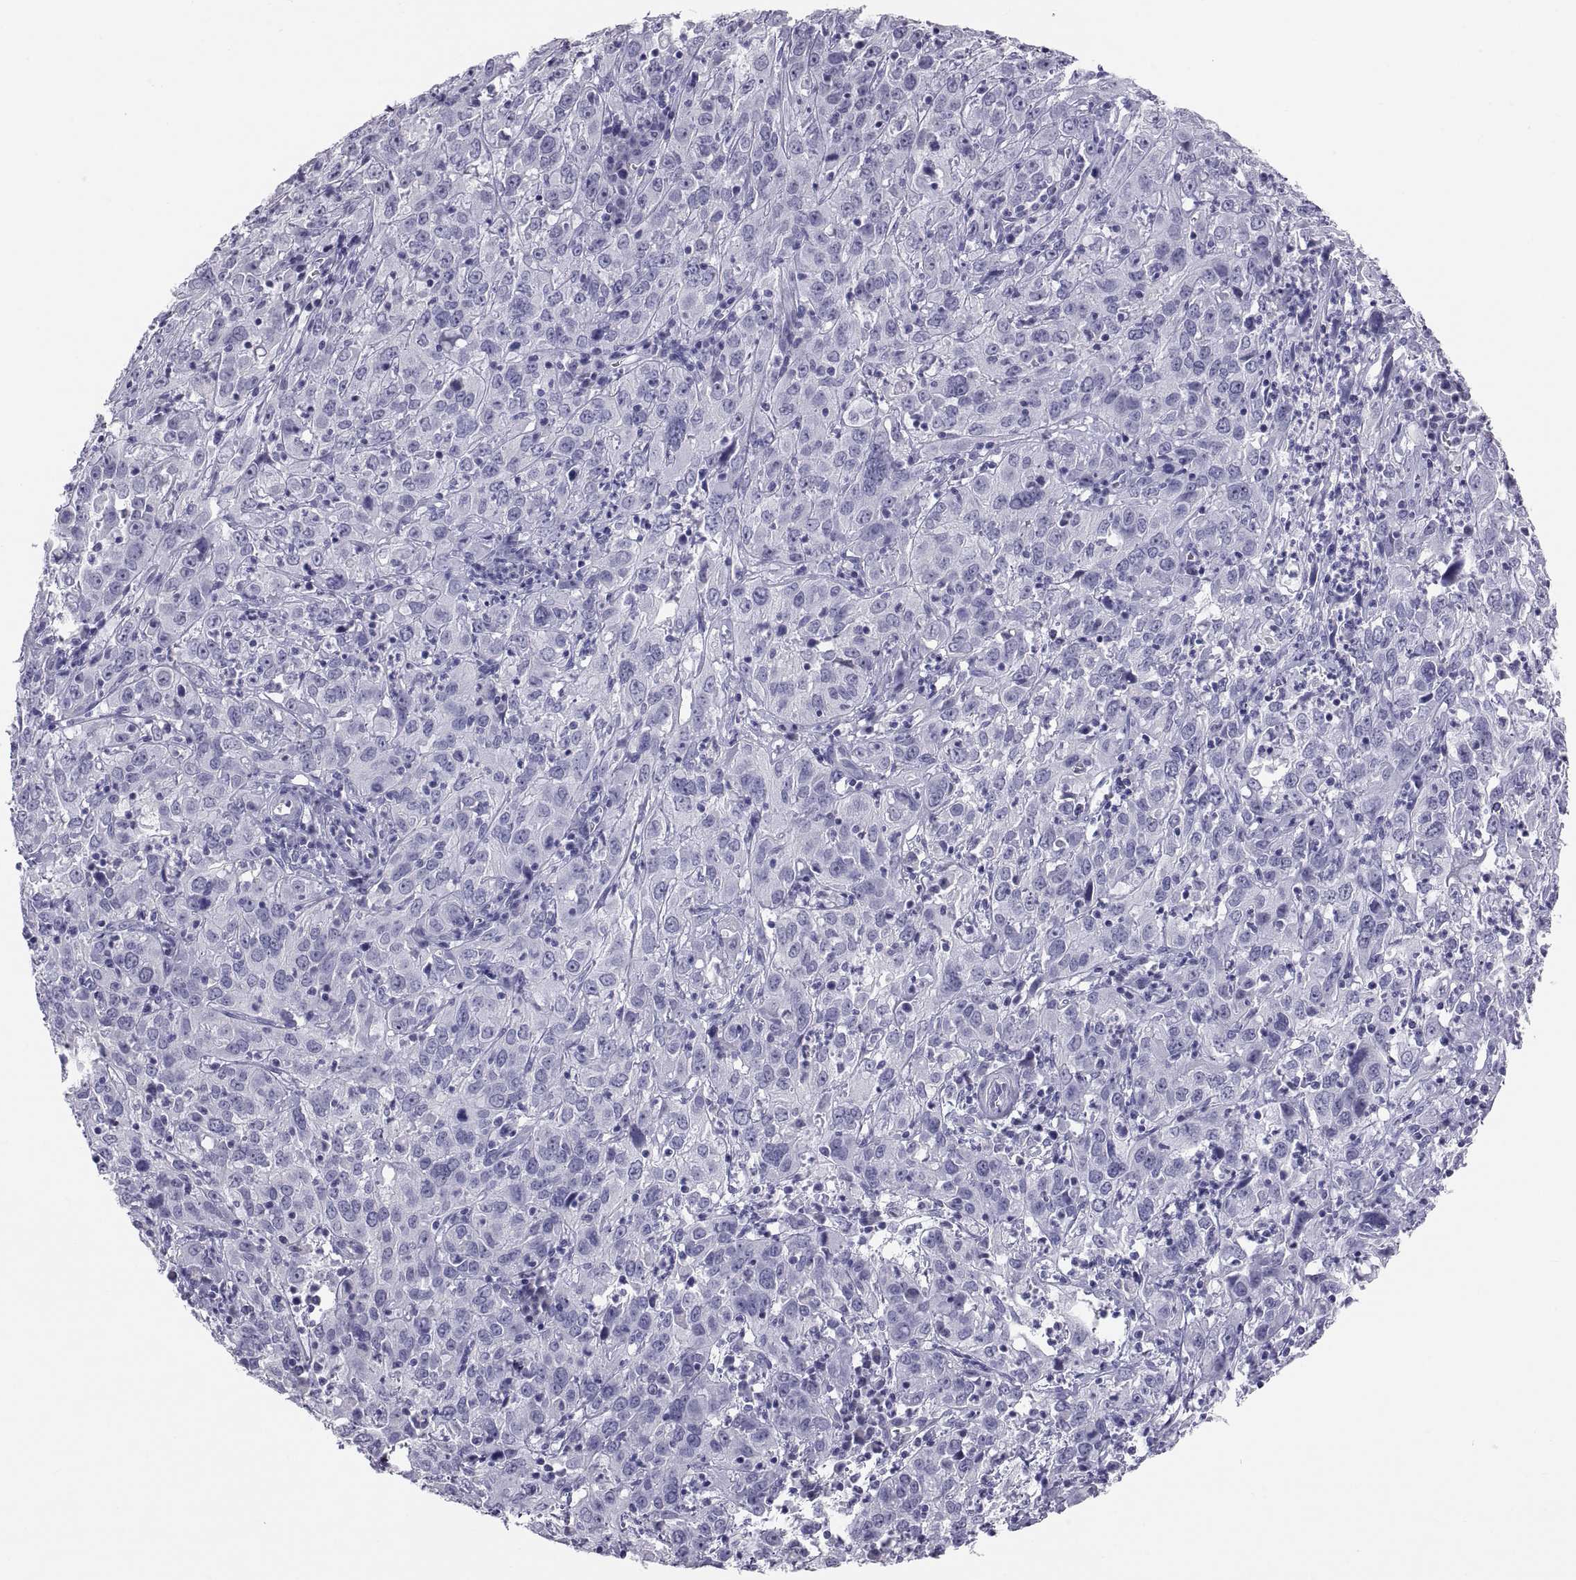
{"staining": {"intensity": "negative", "quantity": "none", "location": "none"}, "tissue": "cervical cancer", "cell_type": "Tumor cells", "image_type": "cancer", "snomed": [{"axis": "morphology", "description": "Squamous cell carcinoma, NOS"}, {"axis": "topography", "description": "Cervix"}], "caption": "A micrograph of cervical cancer (squamous cell carcinoma) stained for a protein shows no brown staining in tumor cells. (Stains: DAB immunohistochemistry with hematoxylin counter stain, Microscopy: brightfield microscopy at high magnification).", "gene": "FAM170A", "patient": {"sex": "female", "age": 32}}